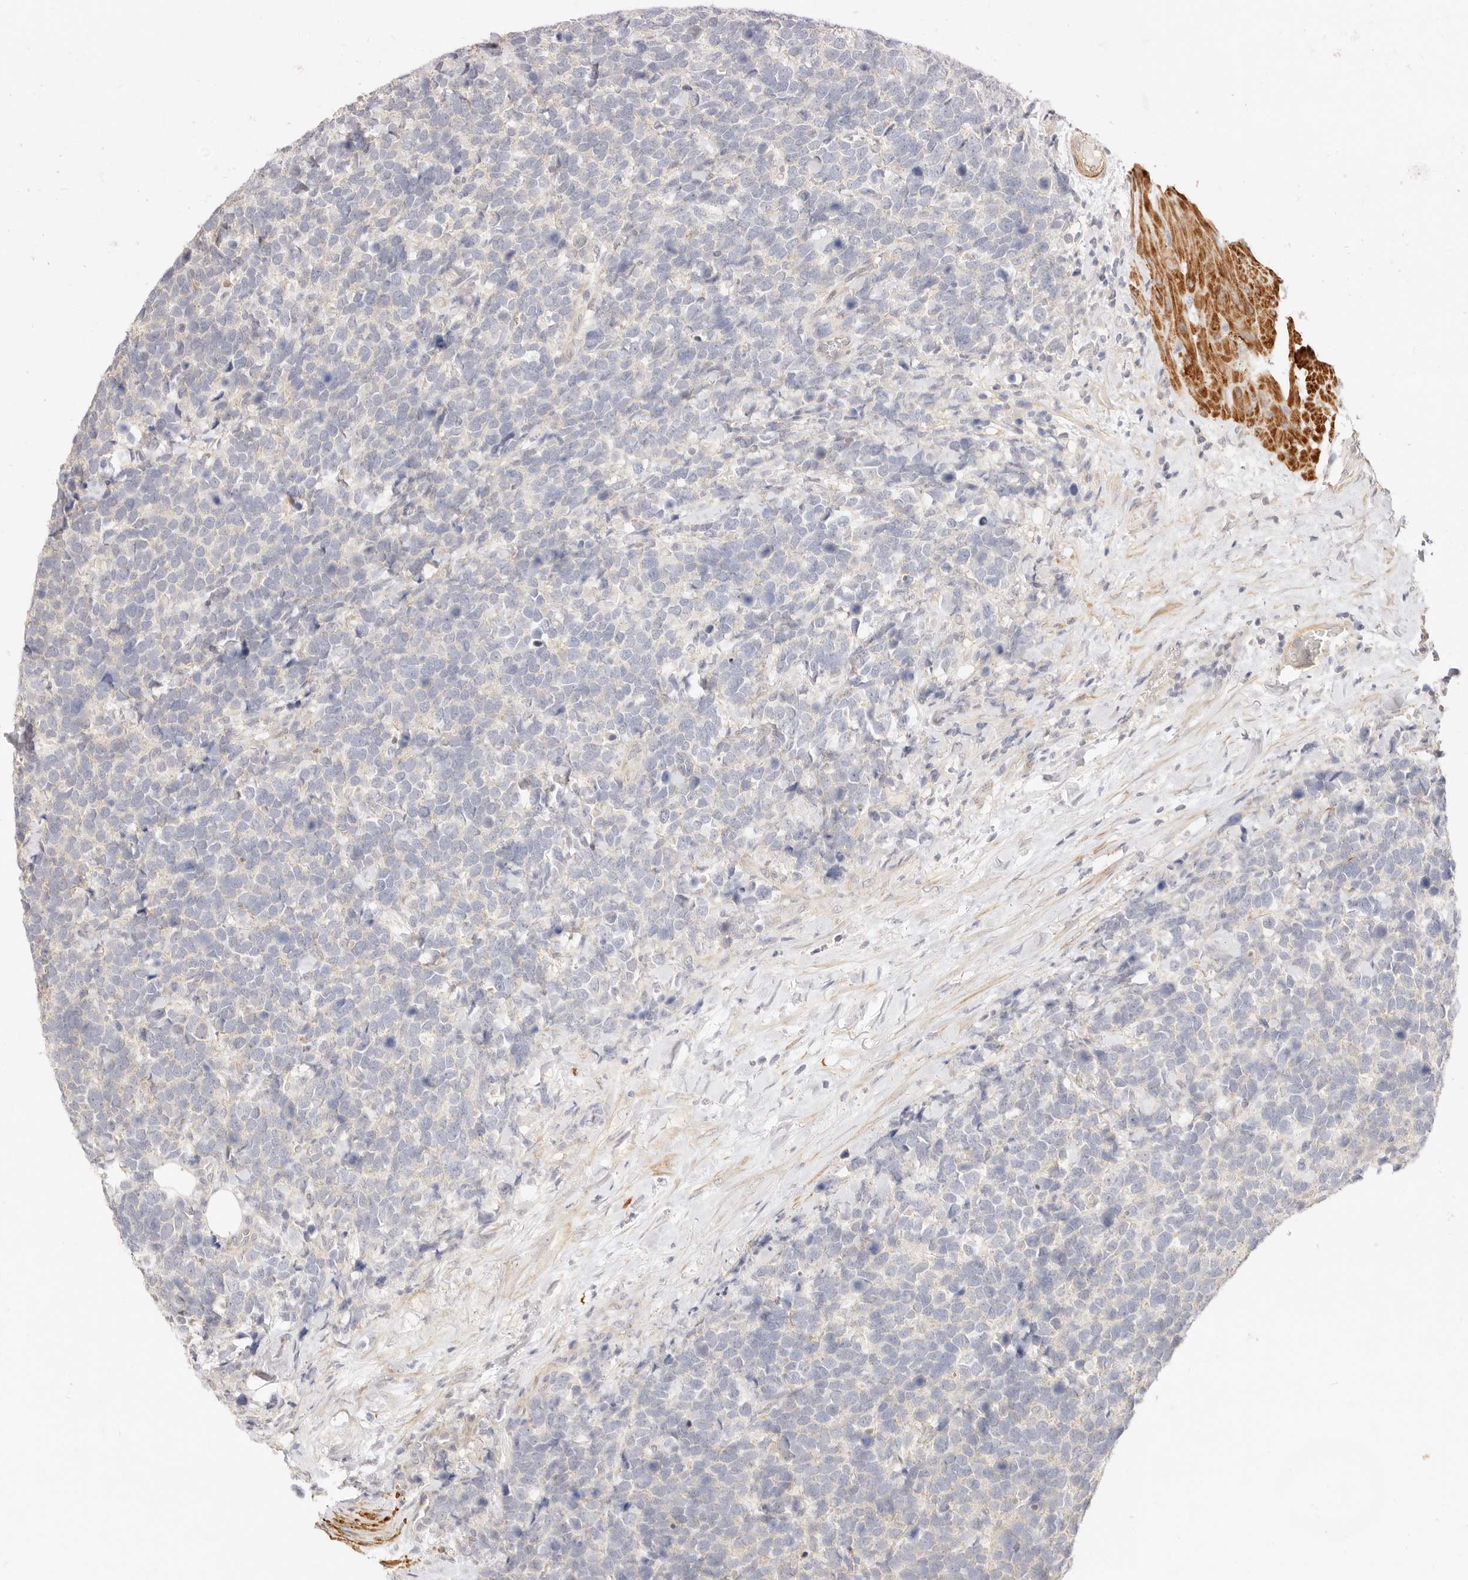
{"staining": {"intensity": "negative", "quantity": "none", "location": "none"}, "tissue": "urothelial cancer", "cell_type": "Tumor cells", "image_type": "cancer", "snomed": [{"axis": "morphology", "description": "Urothelial carcinoma, High grade"}, {"axis": "topography", "description": "Urinary bladder"}], "caption": "High magnification brightfield microscopy of urothelial carcinoma (high-grade) stained with DAB (3,3'-diaminobenzidine) (brown) and counterstained with hematoxylin (blue): tumor cells show no significant positivity.", "gene": "UBXN10", "patient": {"sex": "female", "age": 82}}